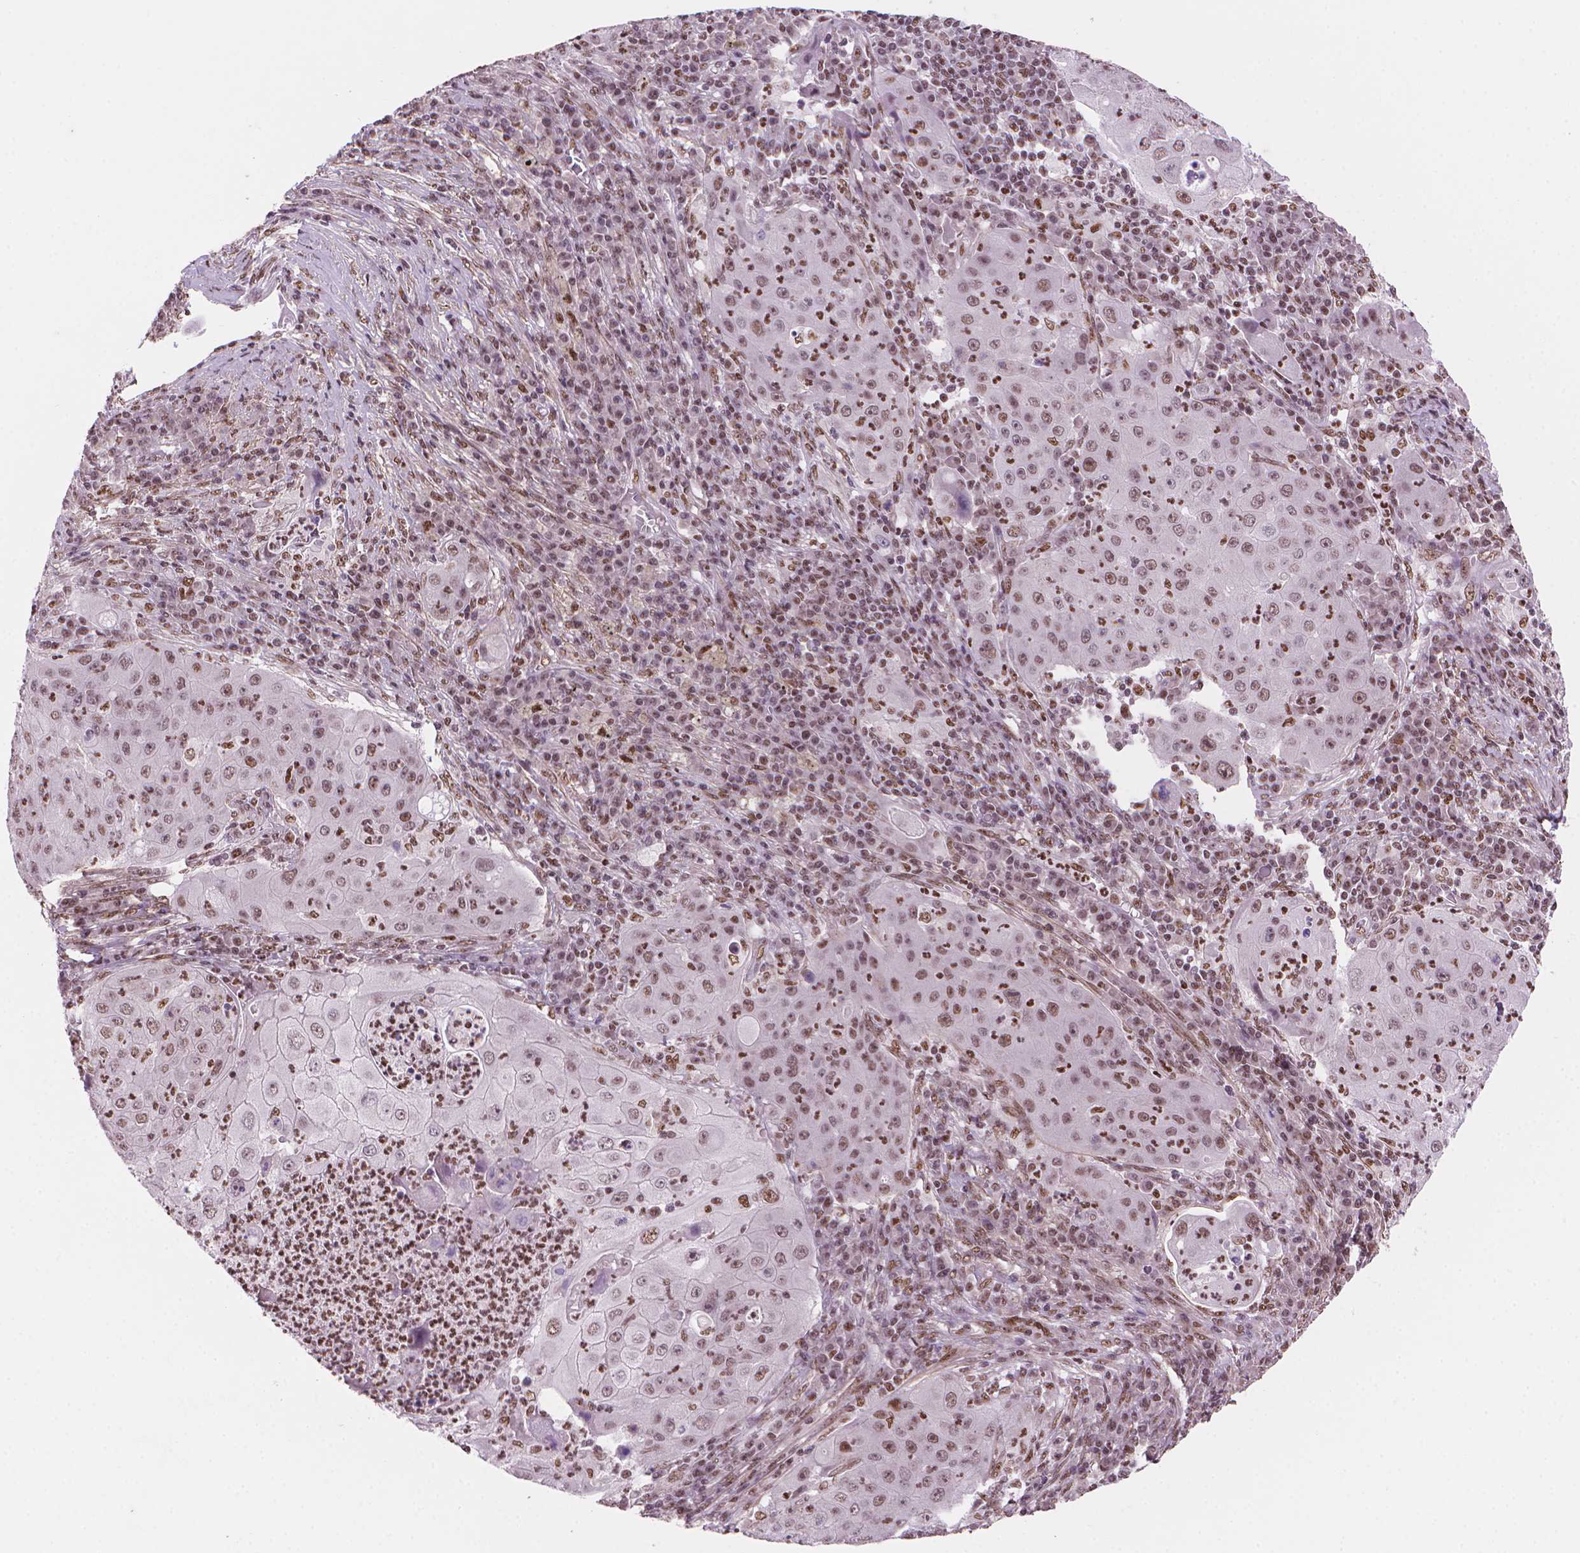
{"staining": {"intensity": "moderate", "quantity": ">75%", "location": "nuclear"}, "tissue": "lung cancer", "cell_type": "Tumor cells", "image_type": "cancer", "snomed": [{"axis": "morphology", "description": "Squamous cell carcinoma, NOS"}, {"axis": "topography", "description": "Lung"}], "caption": "Human lung cancer (squamous cell carcinoma) stained with a protein marker shows moderate staining in tumor cells.", "gene": "UBN1", "patient": {"sex": "female", "age": 59}}